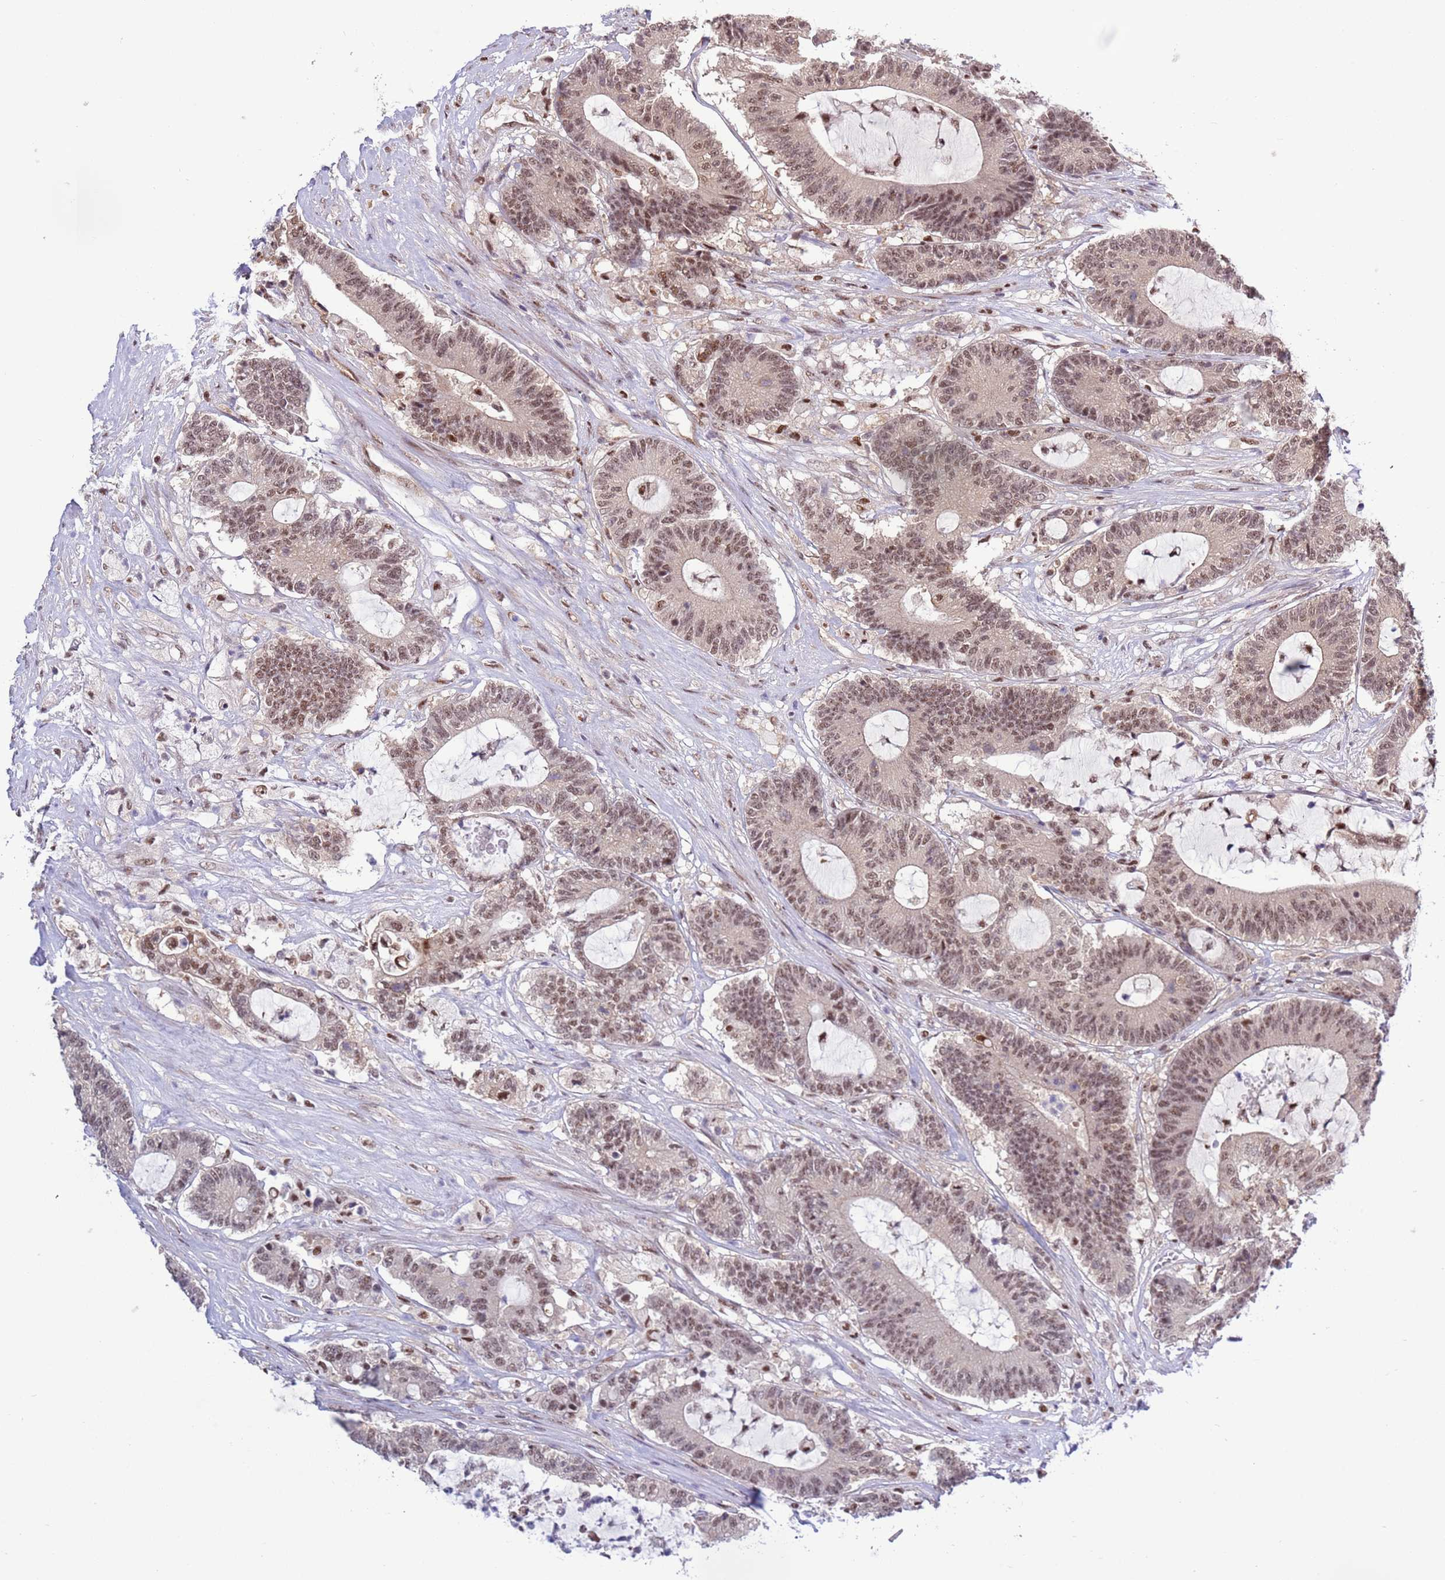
{"staining": {"intensity": "moderate", "quantity": ">75%", "location": "nuclear"}, "tissue": "colorectal cancer", "cell_type": "Tumor cells", "image_type": "cancer", "snomed": [{"axis": "morphology", "description": "Adenocarcinoma, NOS"}, {"axis": "topography", "description": "Colon"}], "caption": "Brown immunohistochemical staining in colorectal cancer (adenocarcinoma) exhibits moderate nuclear positivity in about >75% of tumor cells.", "gene": "PRPF6", "patient": {"sex": "female", "age": 84}}